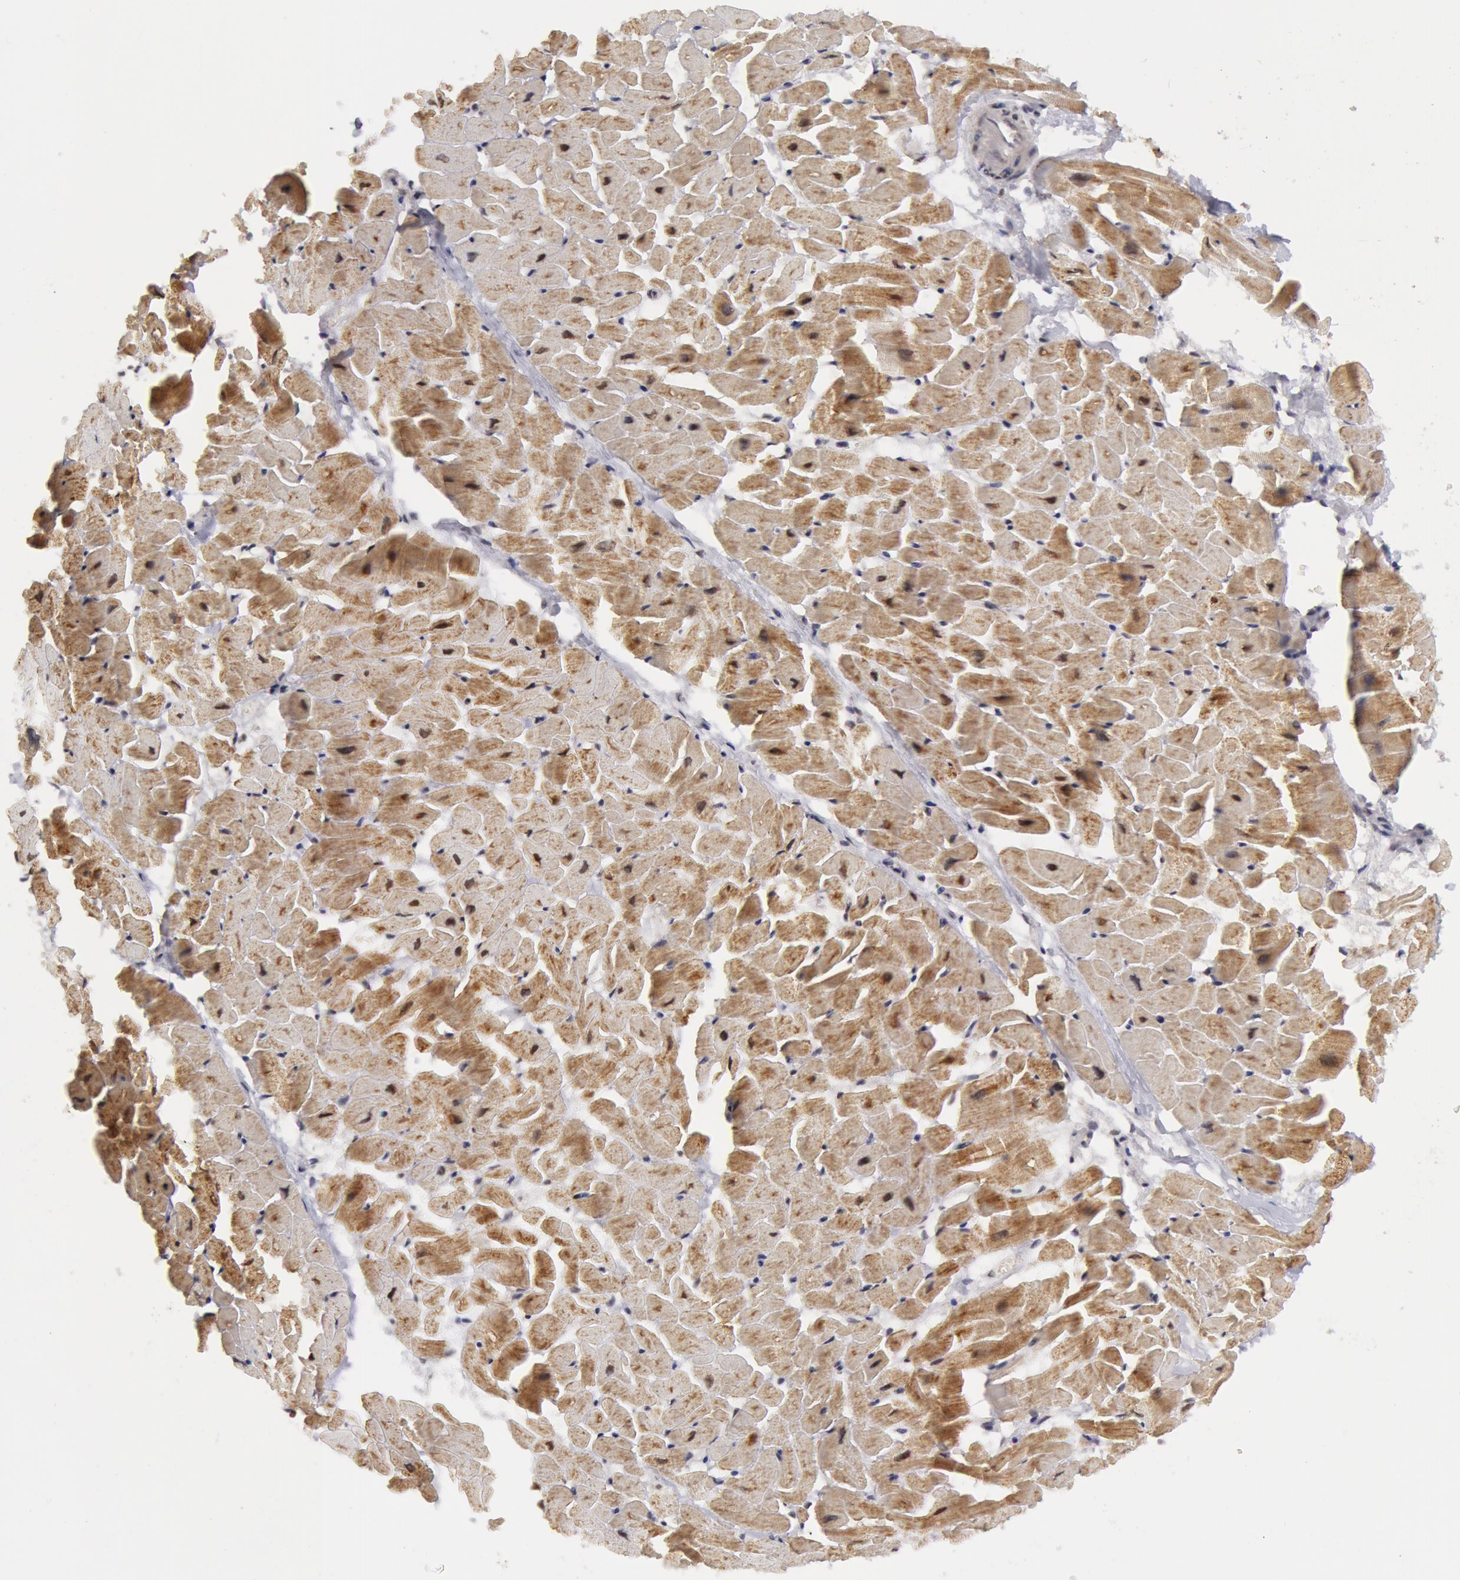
{"staining": {"intensity": "moderate", "quantity": "25%-75%", "location": "cytoplasmic/membranous"}, "tissue": "heart muscle", "cell_type": "Cardiomyocytes", "image_type": "normal", "snomed": [{"axis": "morphology", "description": "Normal tissue, NOS"}, {"axis": "topography", "description": "Heart"}], "caption": "Heart muscle stained with a protein marker displays moderate staining in cardiomyocytes.", "gene": "VRTN", "patient": {"sex": "female", "age": 19}}